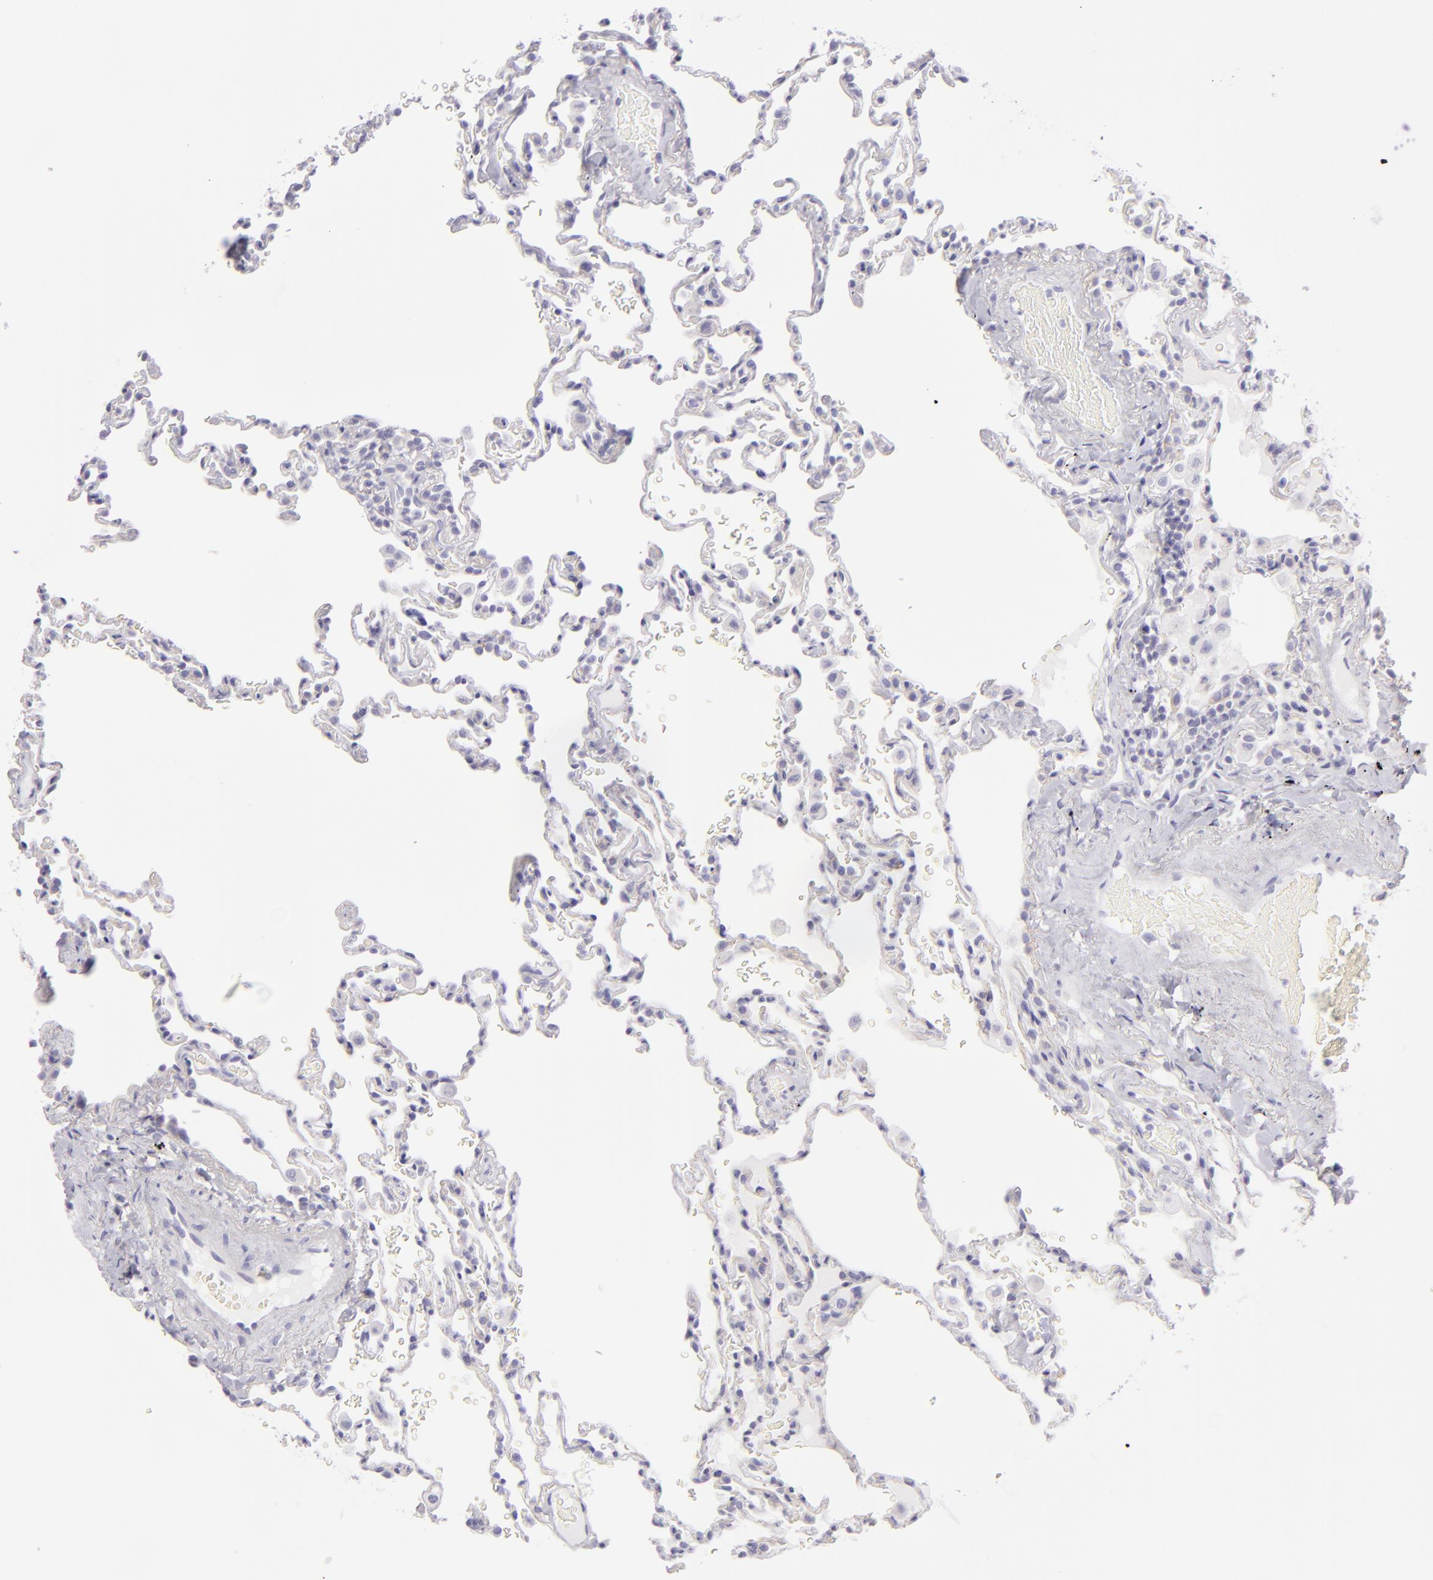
{"staining": {"intensity": "negative", "quantity": "none", "location": "none"}, "tissue": "lung", "cell_type": "Alveolar cells", "image_type": "normal", "snomed": [{"axis": "morphology", "description": "Normal tissue, NOS"}, {"axis": "topography", "description": "Lung"}], "caption": "Immunohistochemistry photomicrograph of unremarkable human lung stained for a protein (brown), which reveals no staining in alveolar cells.", "gene": "DLG4", "patient": {"sex": "male", "age": 59}}